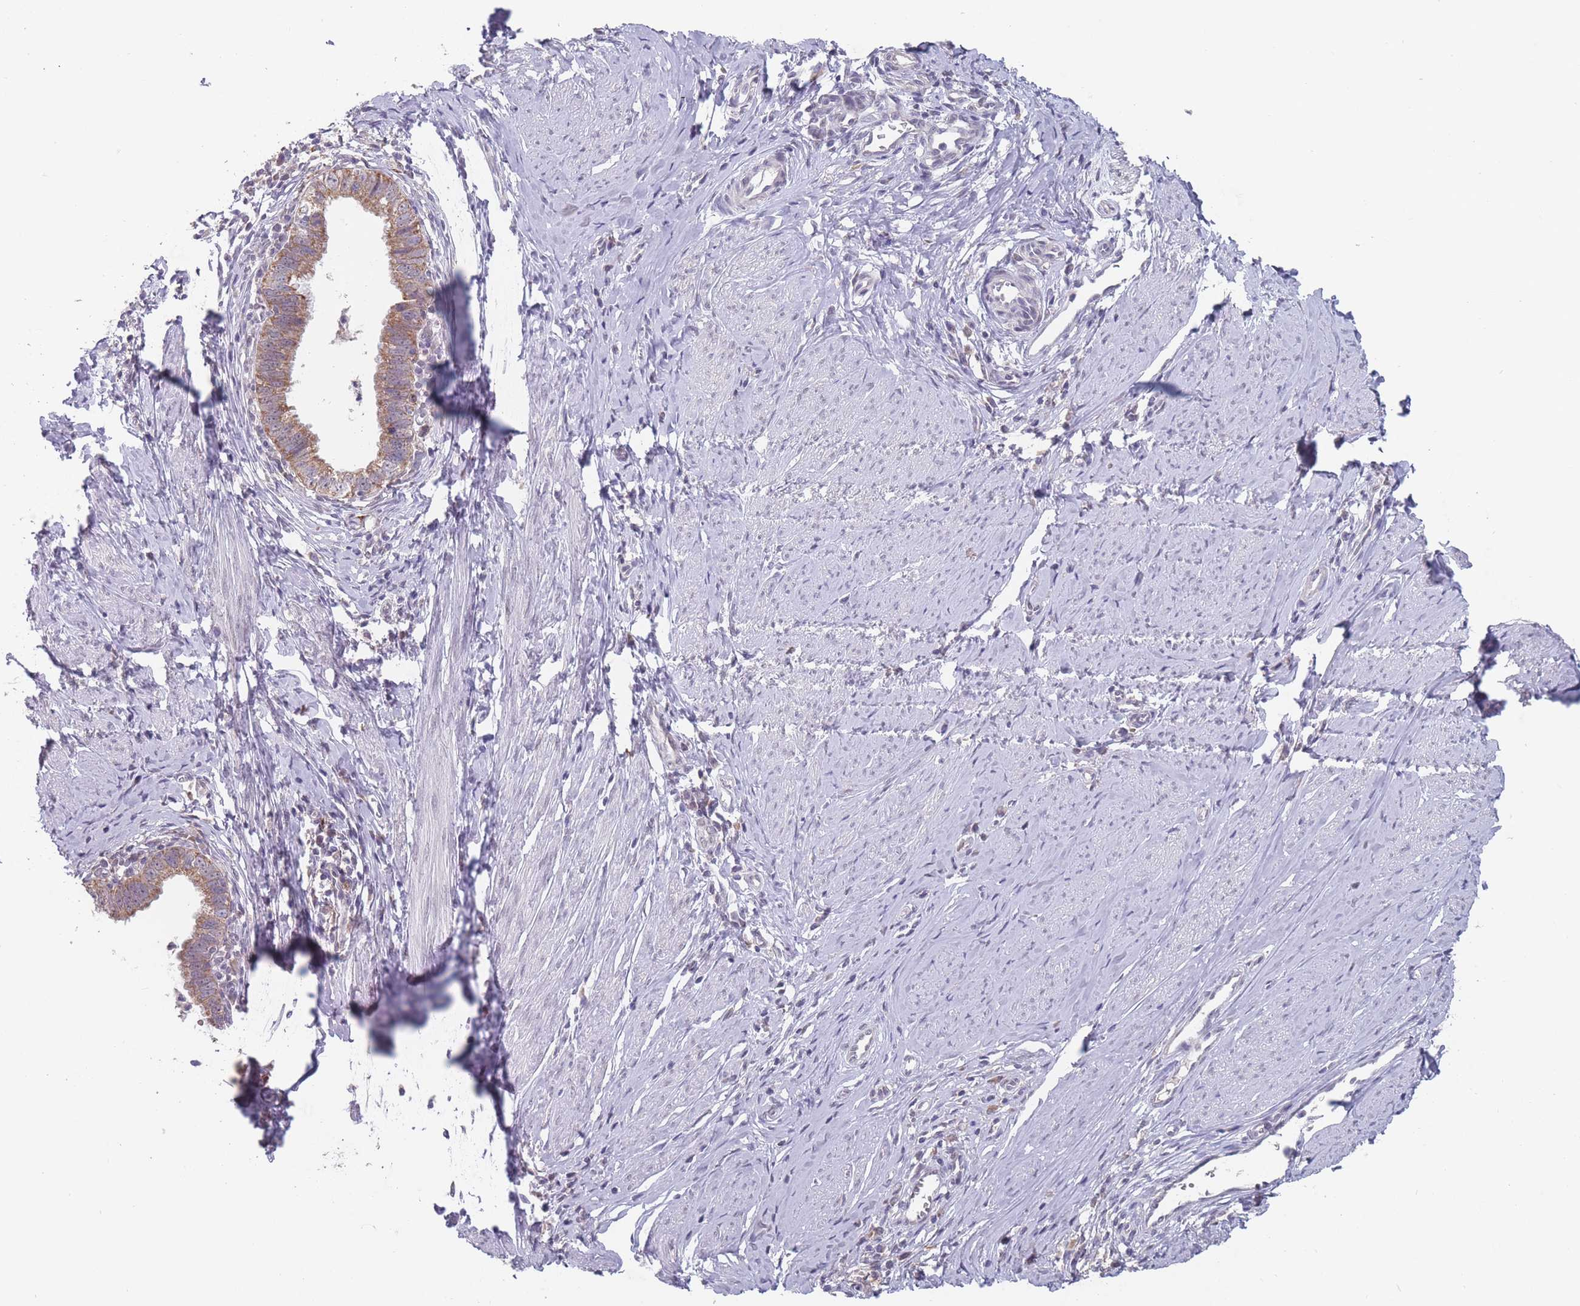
{"staining": {"intensity": "moderate", "quantity": ">75%", "location": "cytoplasmic/membranous"}, "tissue": "cervical cancer", "cell_type": "Tumor cells", "image_type": "cancer", "snomed": [{"axis": "morphology", "description": "Adenocarcinoma, NOS"}, {"axis": "topography", "description": "Cervix"}], "caption": "Moderate cytoplasmic/membranous staining for a protein is seen in approximately >75% of tumor cells of adenocarcinoma (cervical) using immunohistochemistry.", "gene": "PEX7", "patient": {"sex": "female", "age": 36}}